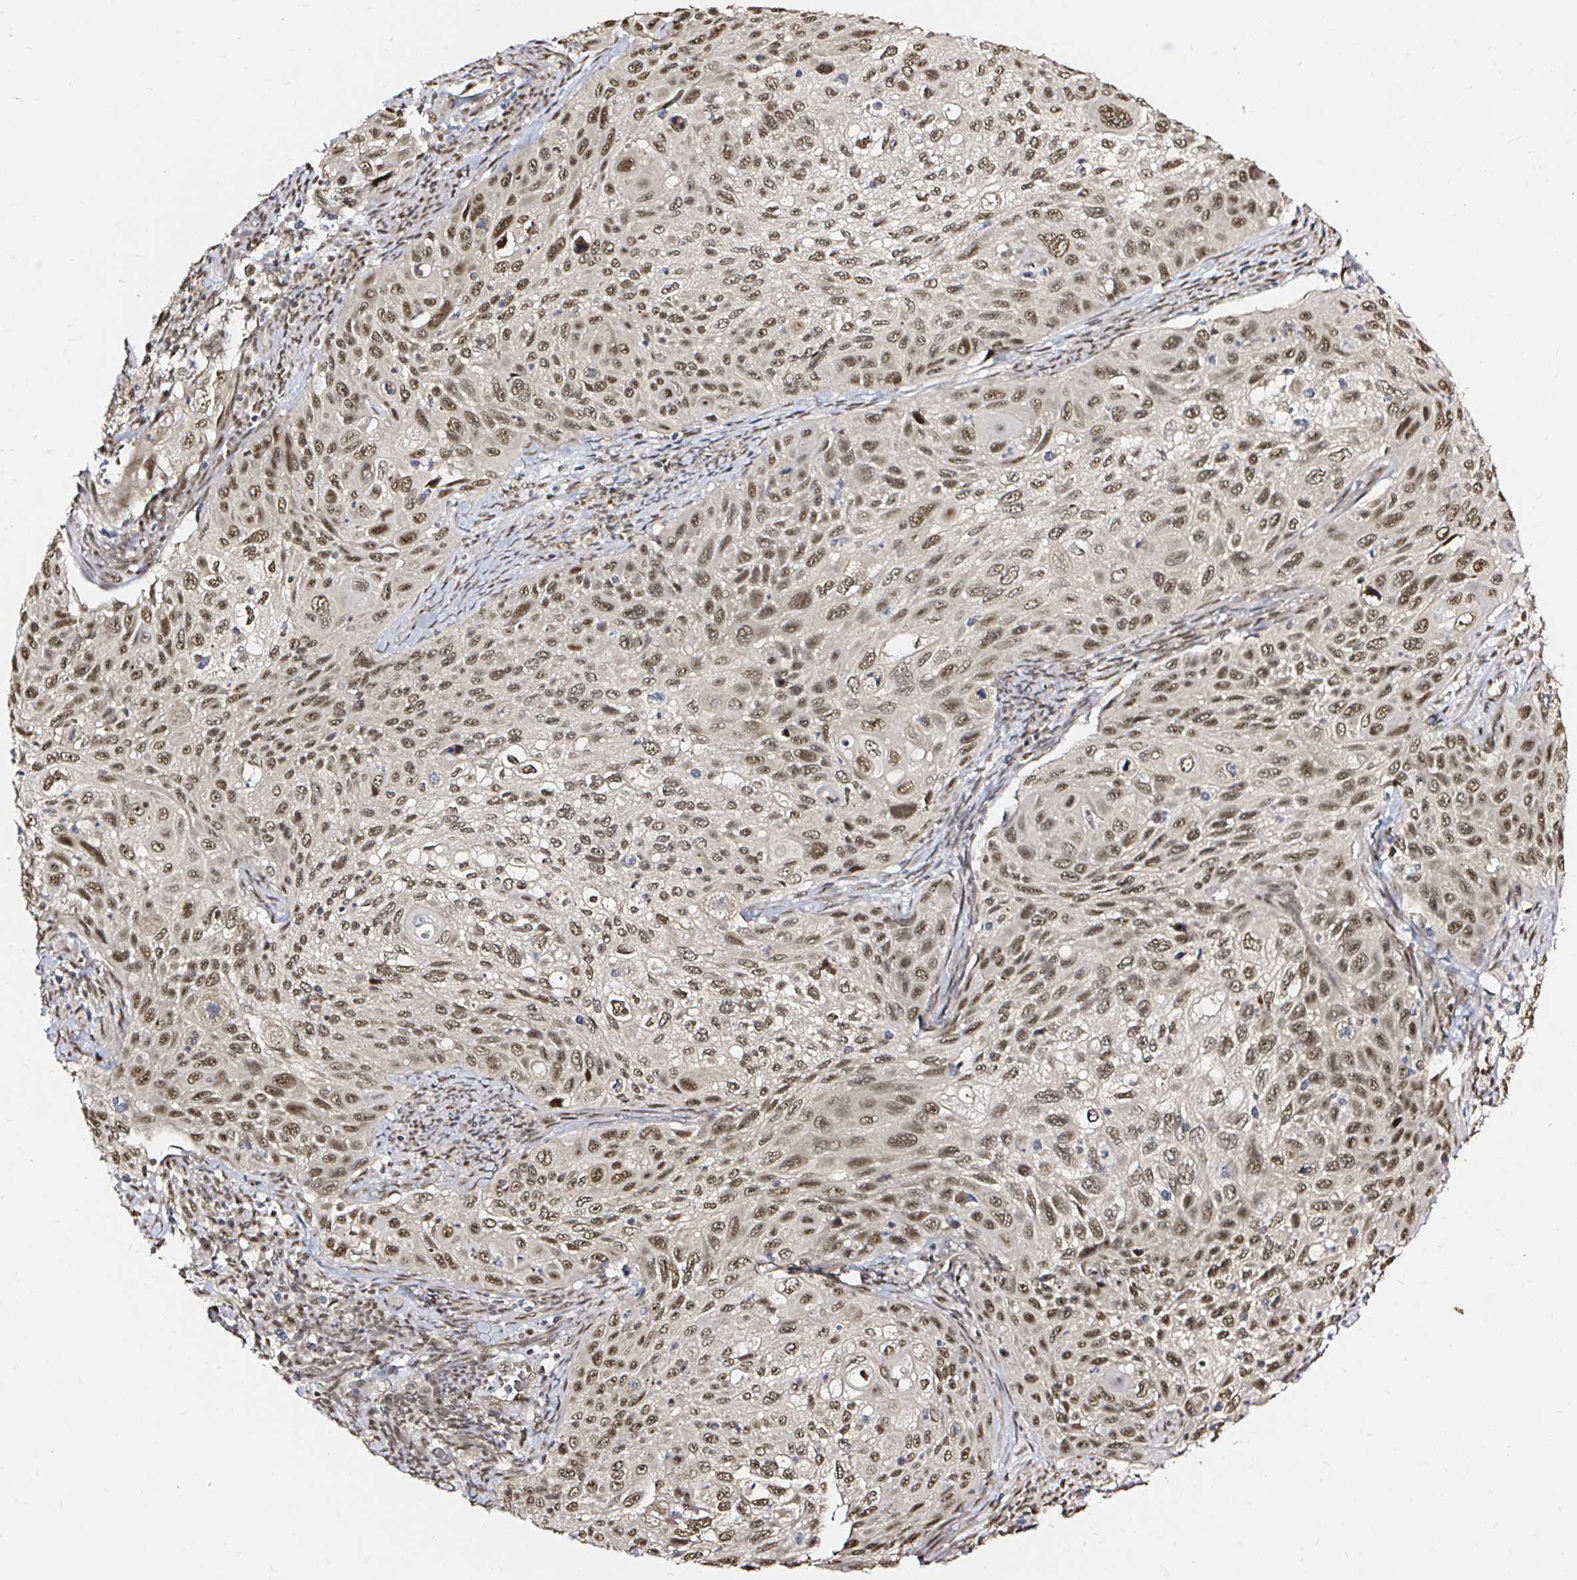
{"staining": {"intensity": "moderate", "quantity": ">75%", "location": "nuclear"}, "tissue": "cervical cancer", "cell_type": "Tumor cells", "image_type": "cancer", "snomed": [{"axis": "morphology", "description": "Squamous cell carcinoma, NOS"}, {"axis": "topography", "description": "Cervix"}], "caption": "Immunohistochemistry of human cervical cancer (squamous cell carcinoma) displays medium levels of moderate nuclear expression in approximately >75% of tumor cells.", "gene": "SNRPC", "patient": {"sex": "female", "age": 70}}